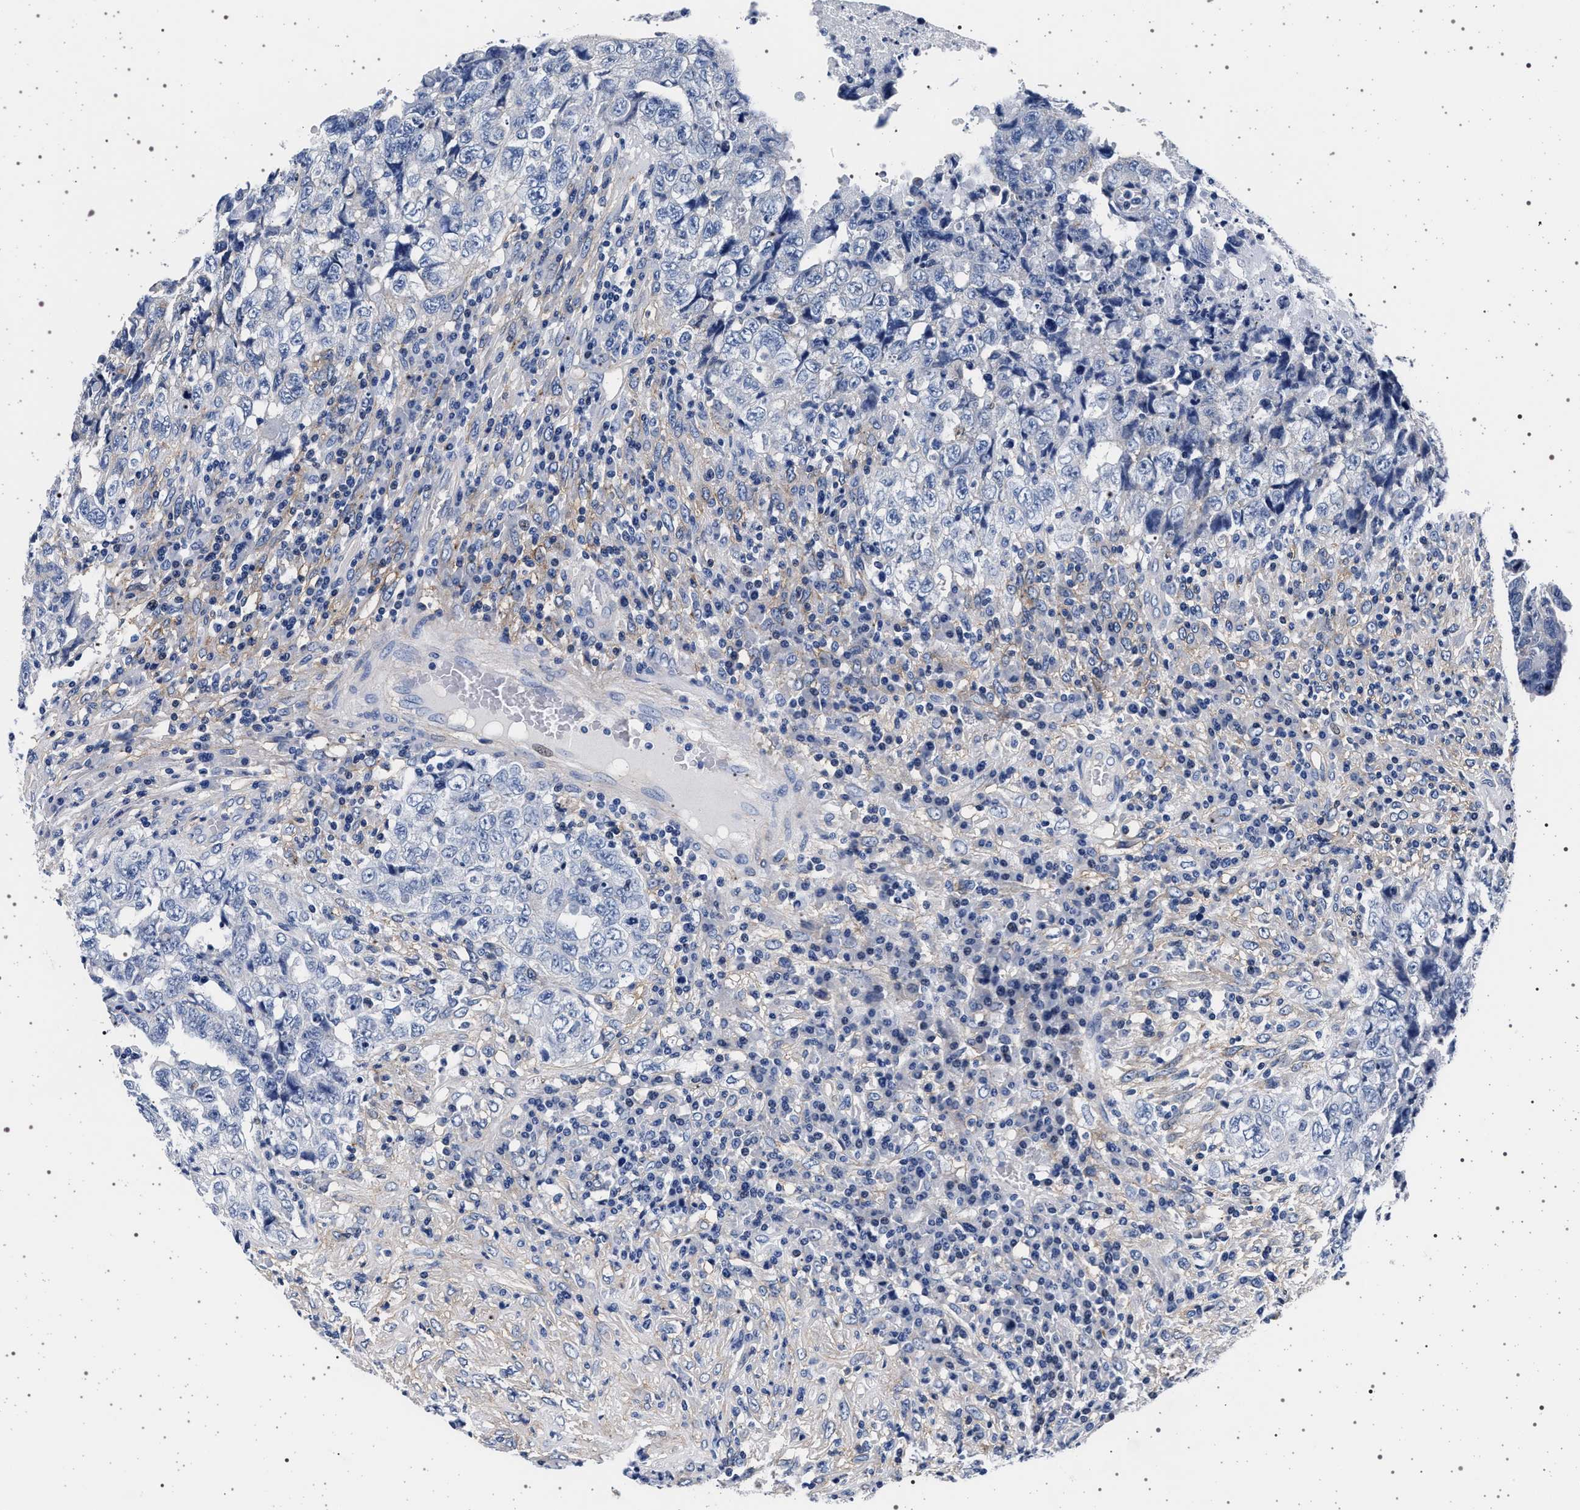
{"staining": {"intensity": "negative", "quantity": "none", "location": "none"}, "tissue": "testis cancer", "cell_type": "Tumor cells", "image_type": "cancer", "snomed": [{"axis": "morphology", "description": "Necrosis, NOS"}, {"axis": "morphology", "description": "Carcinoma, Embryonal, NOS"}, {"axis": "topography", "description": "Testis"}], "caption": "IHC image of neoplastic tissue: testis cancer (embryonal carcinoma) stained with DAB (3,3'-diaminobenzidine) shows no significant protein positivity in tumor cells.", "gene": "SLC9A1", "patient": {"sex": "male", "age": 19}}